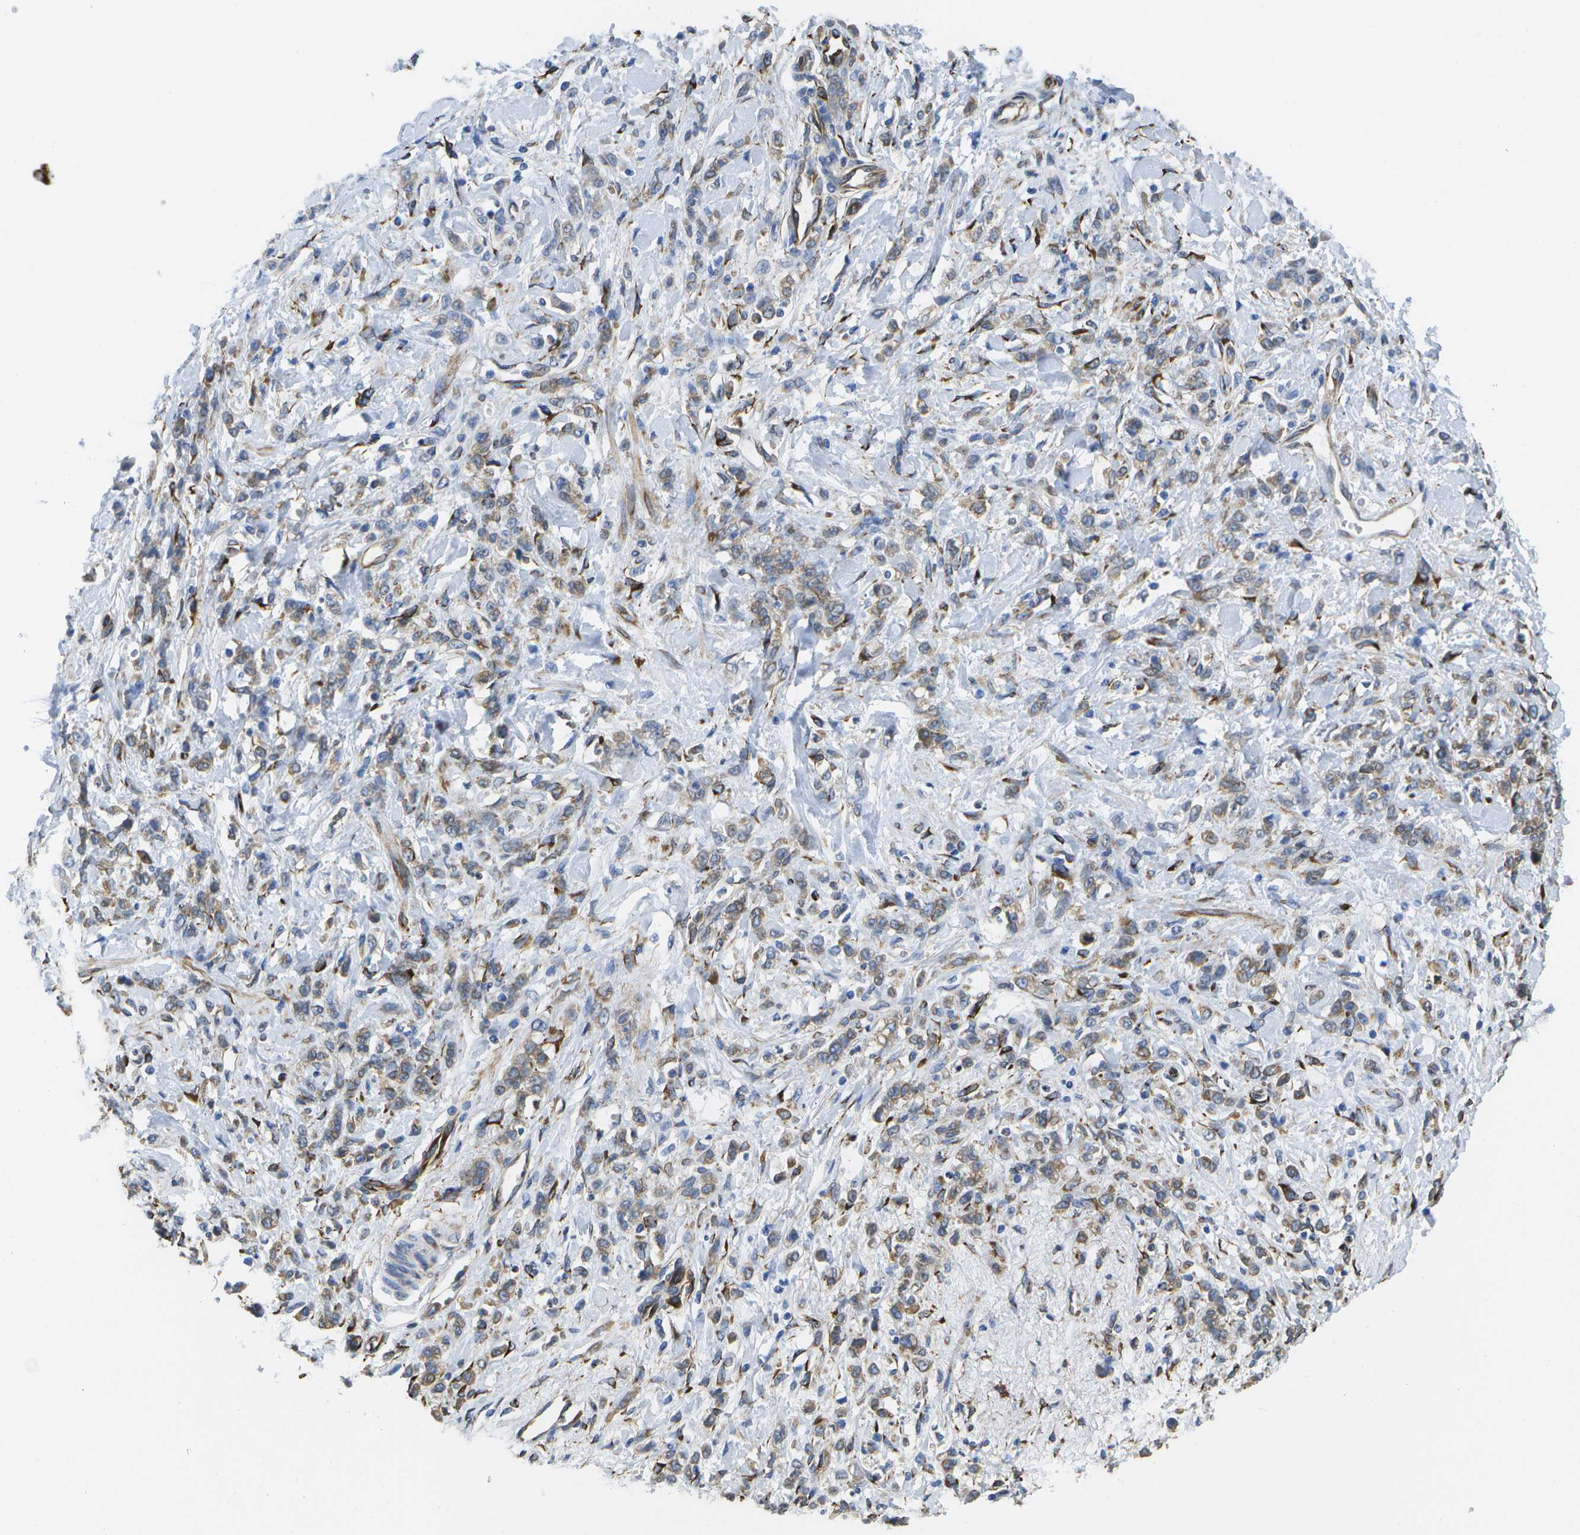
{"staining": {"intensity": "moderate", "quantity": ">75%", "location": "cytoplasmic/membranous"}, "tissue": "stomach cancer", "cell_type": "Tumor cells", "image_type": "cancer", "snomed": [{"axis": "morphology", "description": "Normal tissue, NOS"}, {"axis": "morphology", "description": "Adenocarcinoma, NOS"}, {"axis": "topography", "description": "Stomach"}], "caption": "Immunohistochemistry (IHC) (DAB (3,3'-diaminobenzidine)) staining of stomach cancer demonstrates moderate cytoplasmic/membranous protein positivity in about >75% of tumor cells.", "gene": "ZDHHC17", "patient": {"sex": "male", "age": 82}}